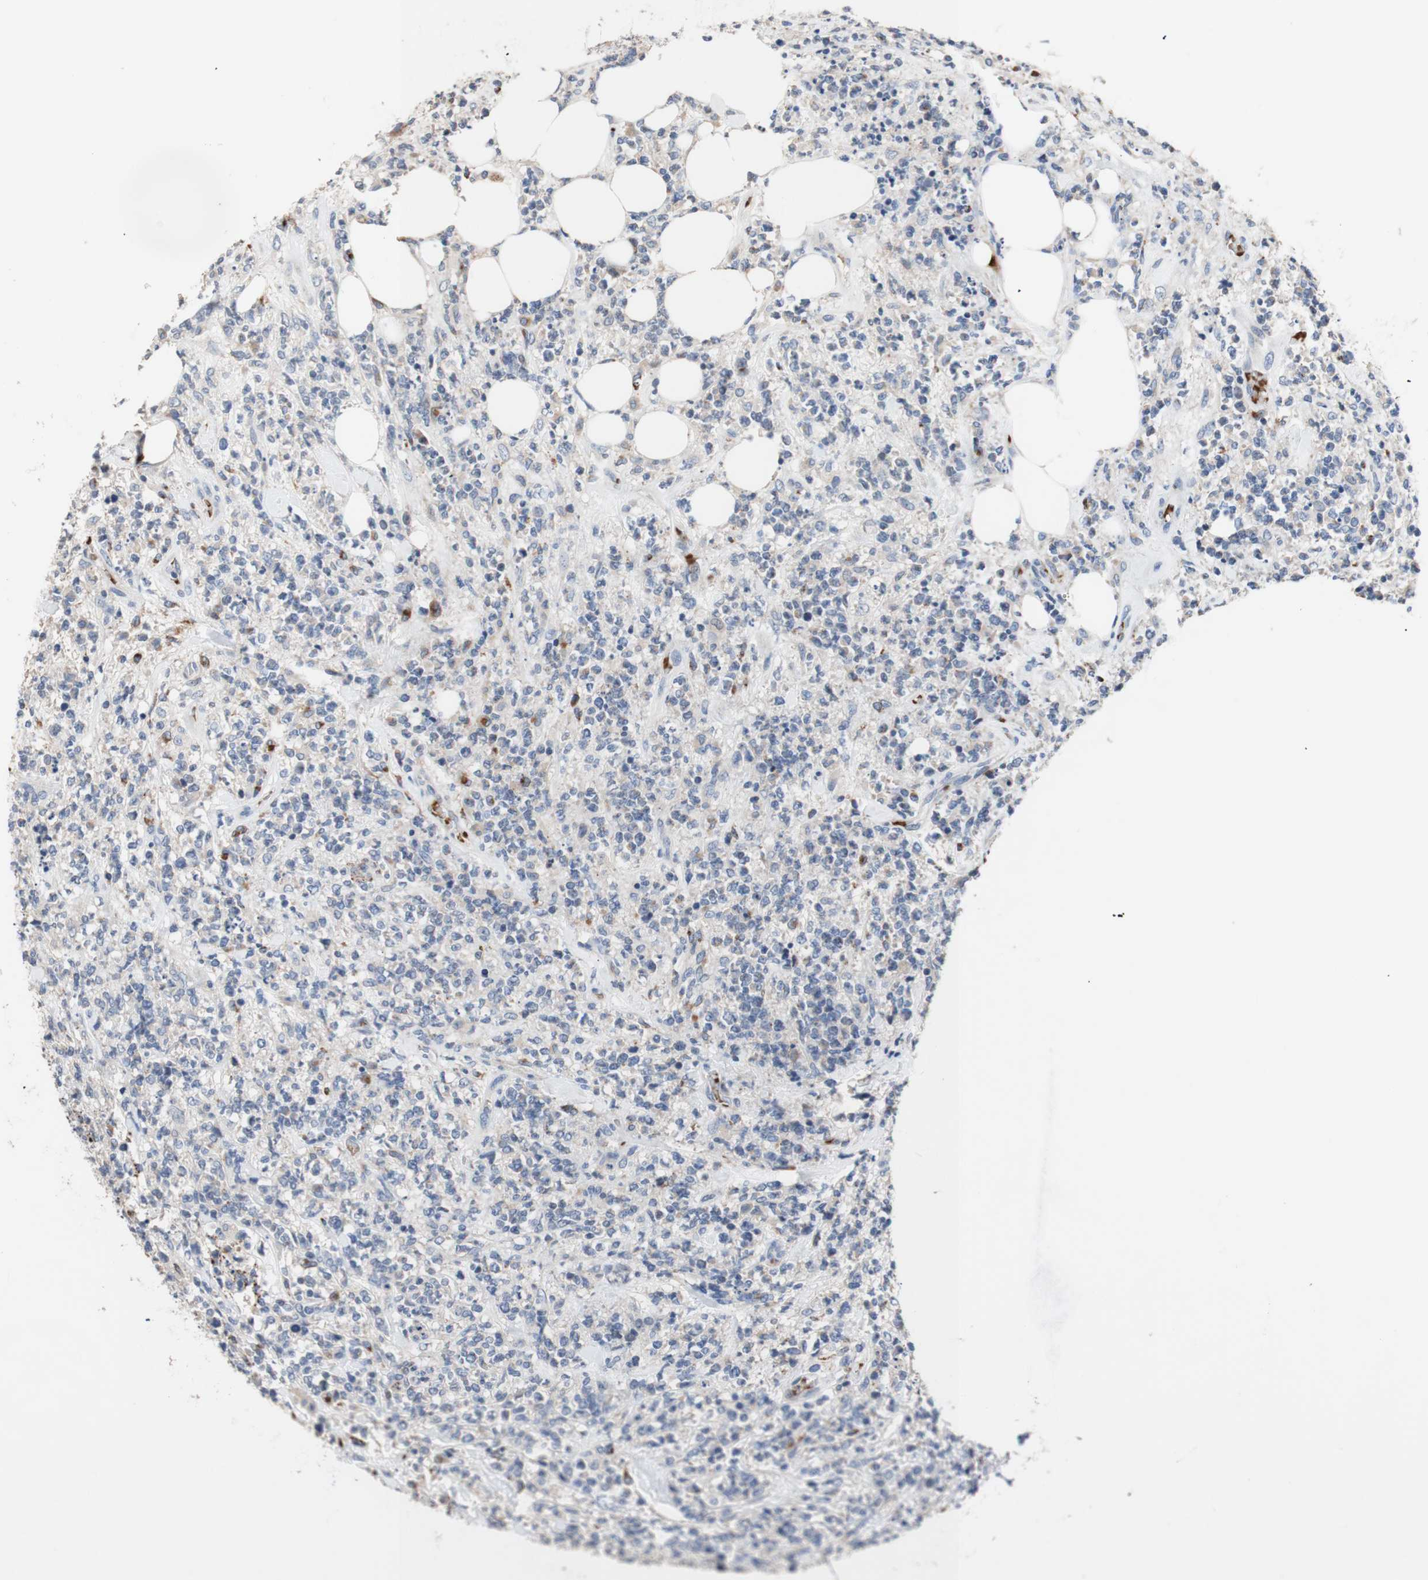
{"staining": {"intensity": "strong", "quantity": "<25%", "location": "cytoplasmic/membranous"}, "tissue": "lymphoma", "cell_type": "Tumor cells", "image_type": "cancer", "snomed": [{"axis": "morphology", "description": "Malignant lymphoma, non-Hodgkin's type, High grade"}, {"axis": "topography", "description": "Soft tissue"}], "caption": "Immunohistochemical staining of human lymphoma exhibits medium levels of strong cytoplasmic/membranous staining in approximately <25% of tumor cells.", "gene": "CDON", "patient": {"sex": "male", "age": 18}}